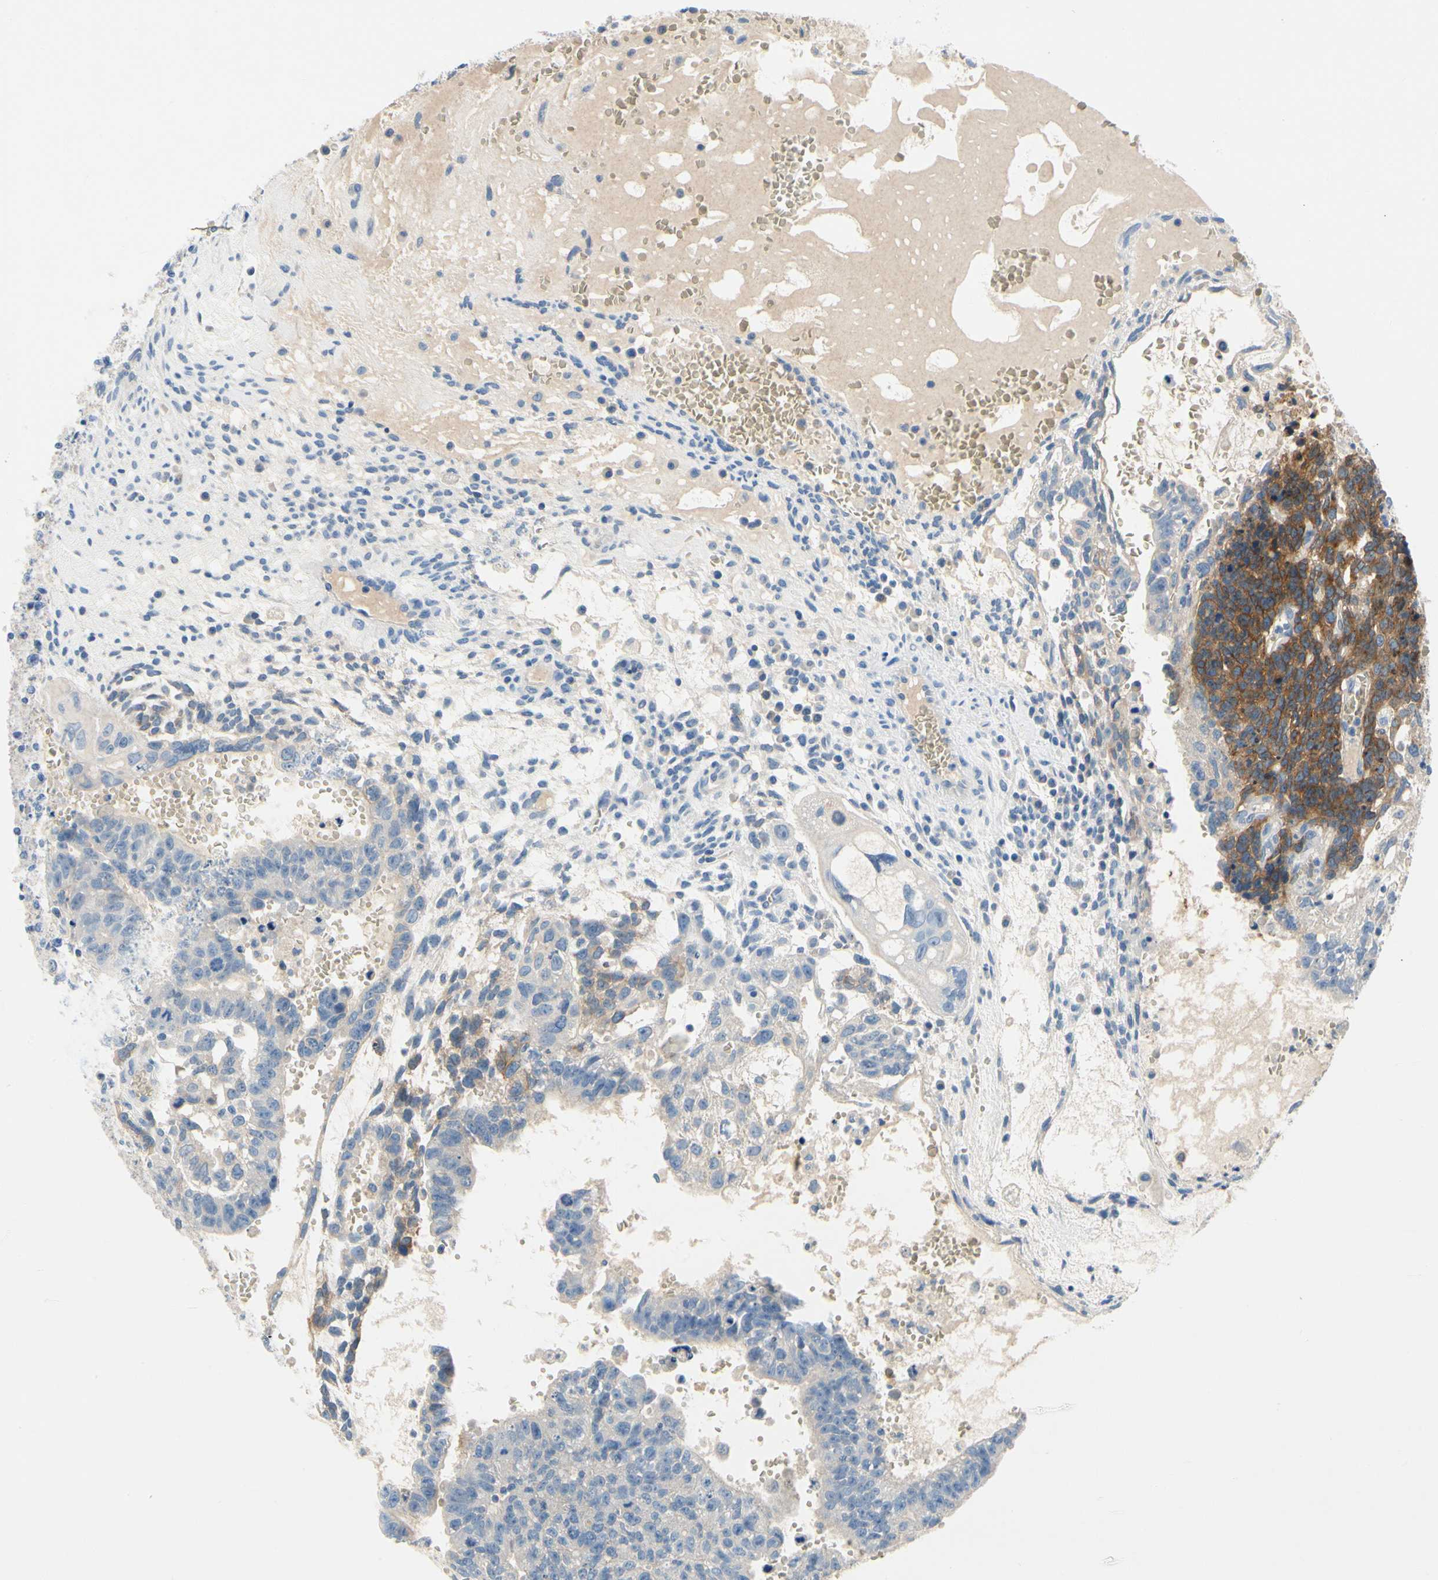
{"staining": {"intensity": "moderate", "quantity": "25%-75%", "location": "cytoplasmic/membranous"}, "tissue": "testis cancer", "cell_type": "Tumor cells", "image_type": "cancer", "snomed": [{"axis": "morphology", "description": "Seminoma, NOS"}, {"axis": "morphology", "description": "Carcinoma, Embryonal, NOS"}, {"axis": "topography", "description": "Testis"}], "caption": "Immunohistochemical staining of testis cancer (seminoma) shows medium levels of moderate cytoplasmic/membranous positivity in about 25%-75% of tumor cells. (brown staining indicates protein expression, while blue staining denotes nuclei).", "gene": "CA14", "patient": {"sex": "male", "age": 52}}